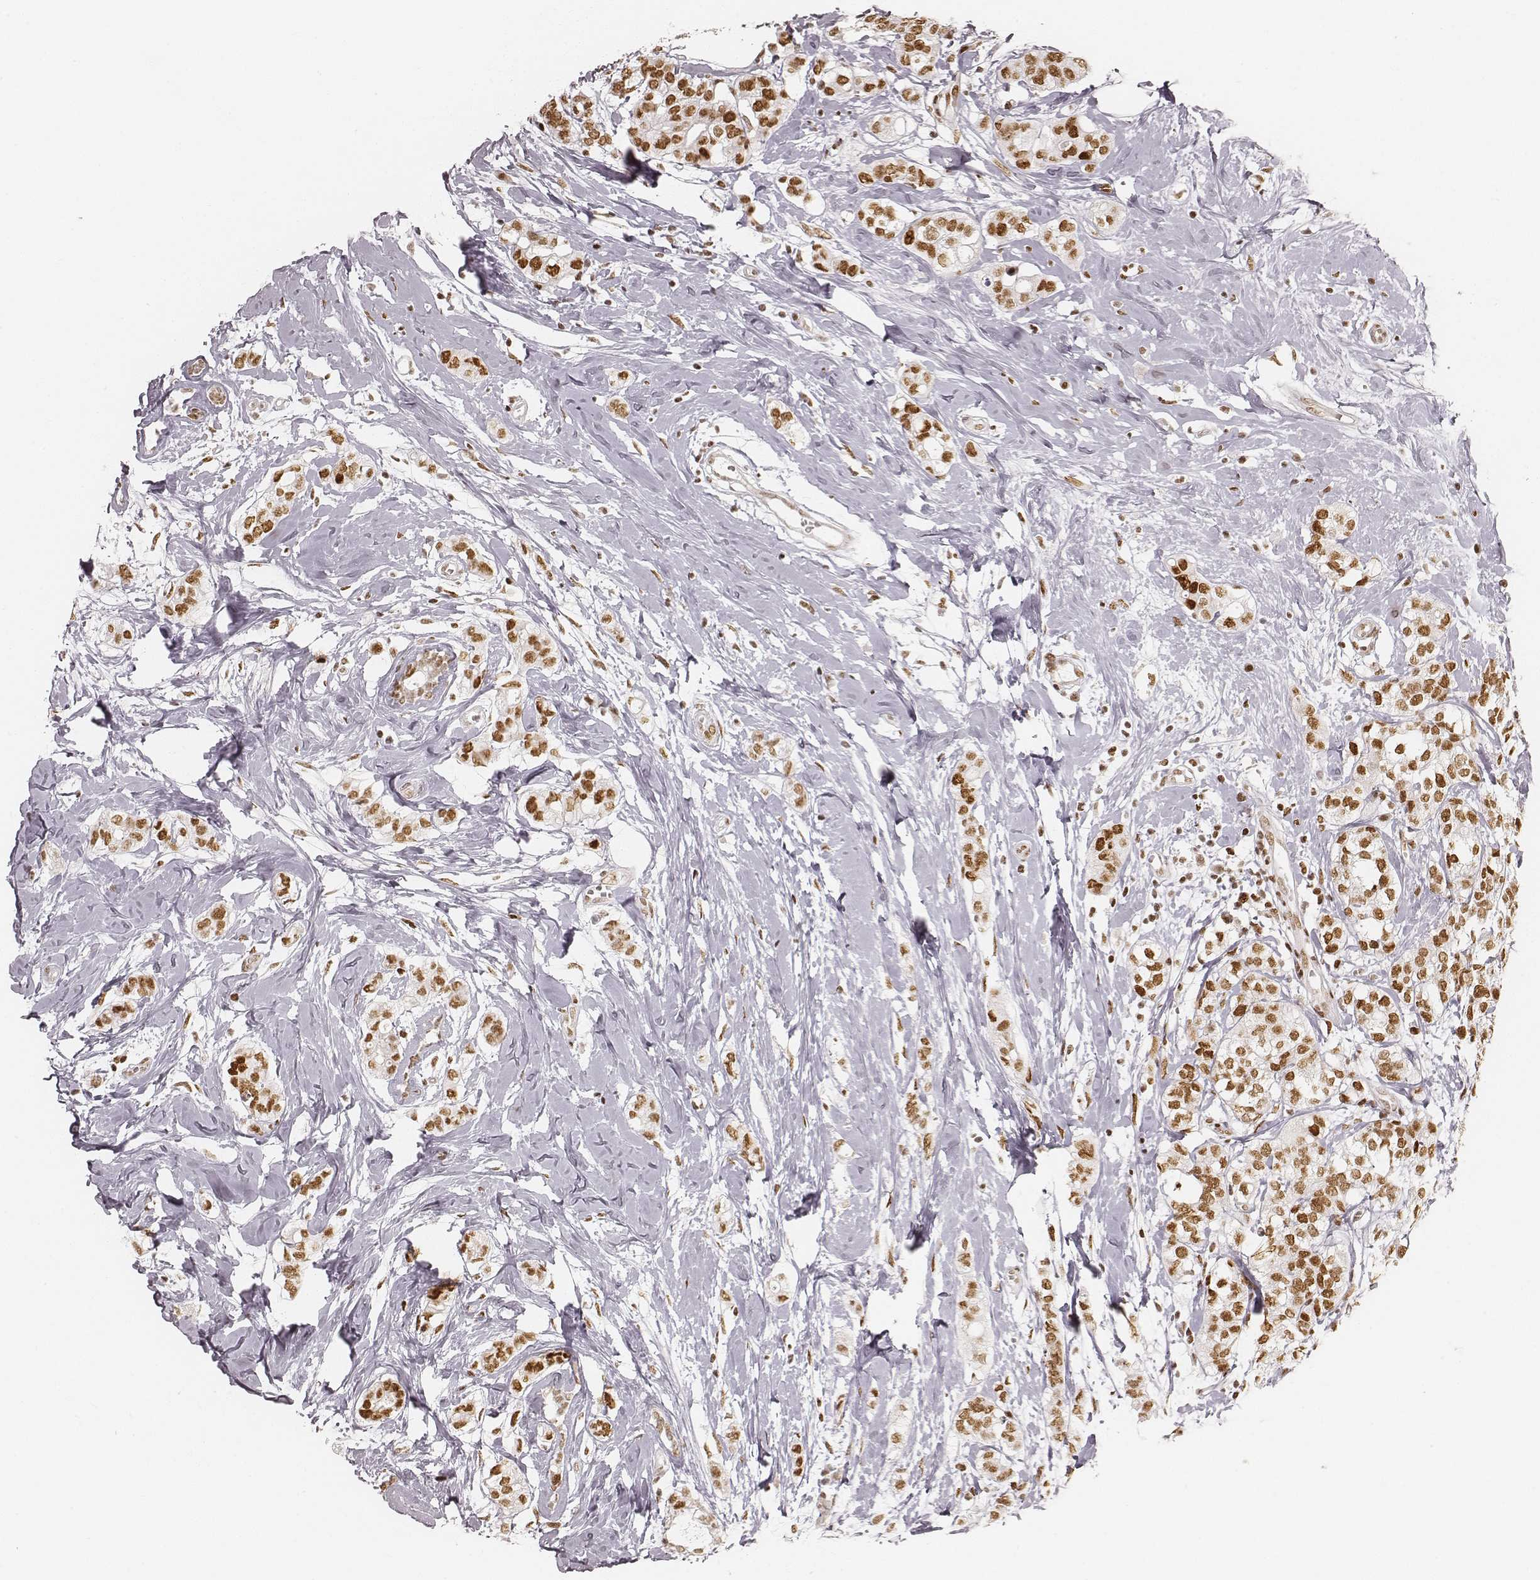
{"staining": {"intensity": "moderate", "quantity": ">75%", "location": "nuclear"}, "tissue": "breast cancer", "cell_type": "Tumor cells", "image_type": "cancer", "snomed": [{"axis": "morphology", "description": "Duct carcinoma"}, {"axis": "topography", "description": "Breast"}], "caption": "A brown stain shows moderate nuclear positivity of a protein in human breast cancer (invasive ductal carcinoma) tumor cells.", "gene": "HNRNPC", "patient": {"sex": "female", "age": 40}}